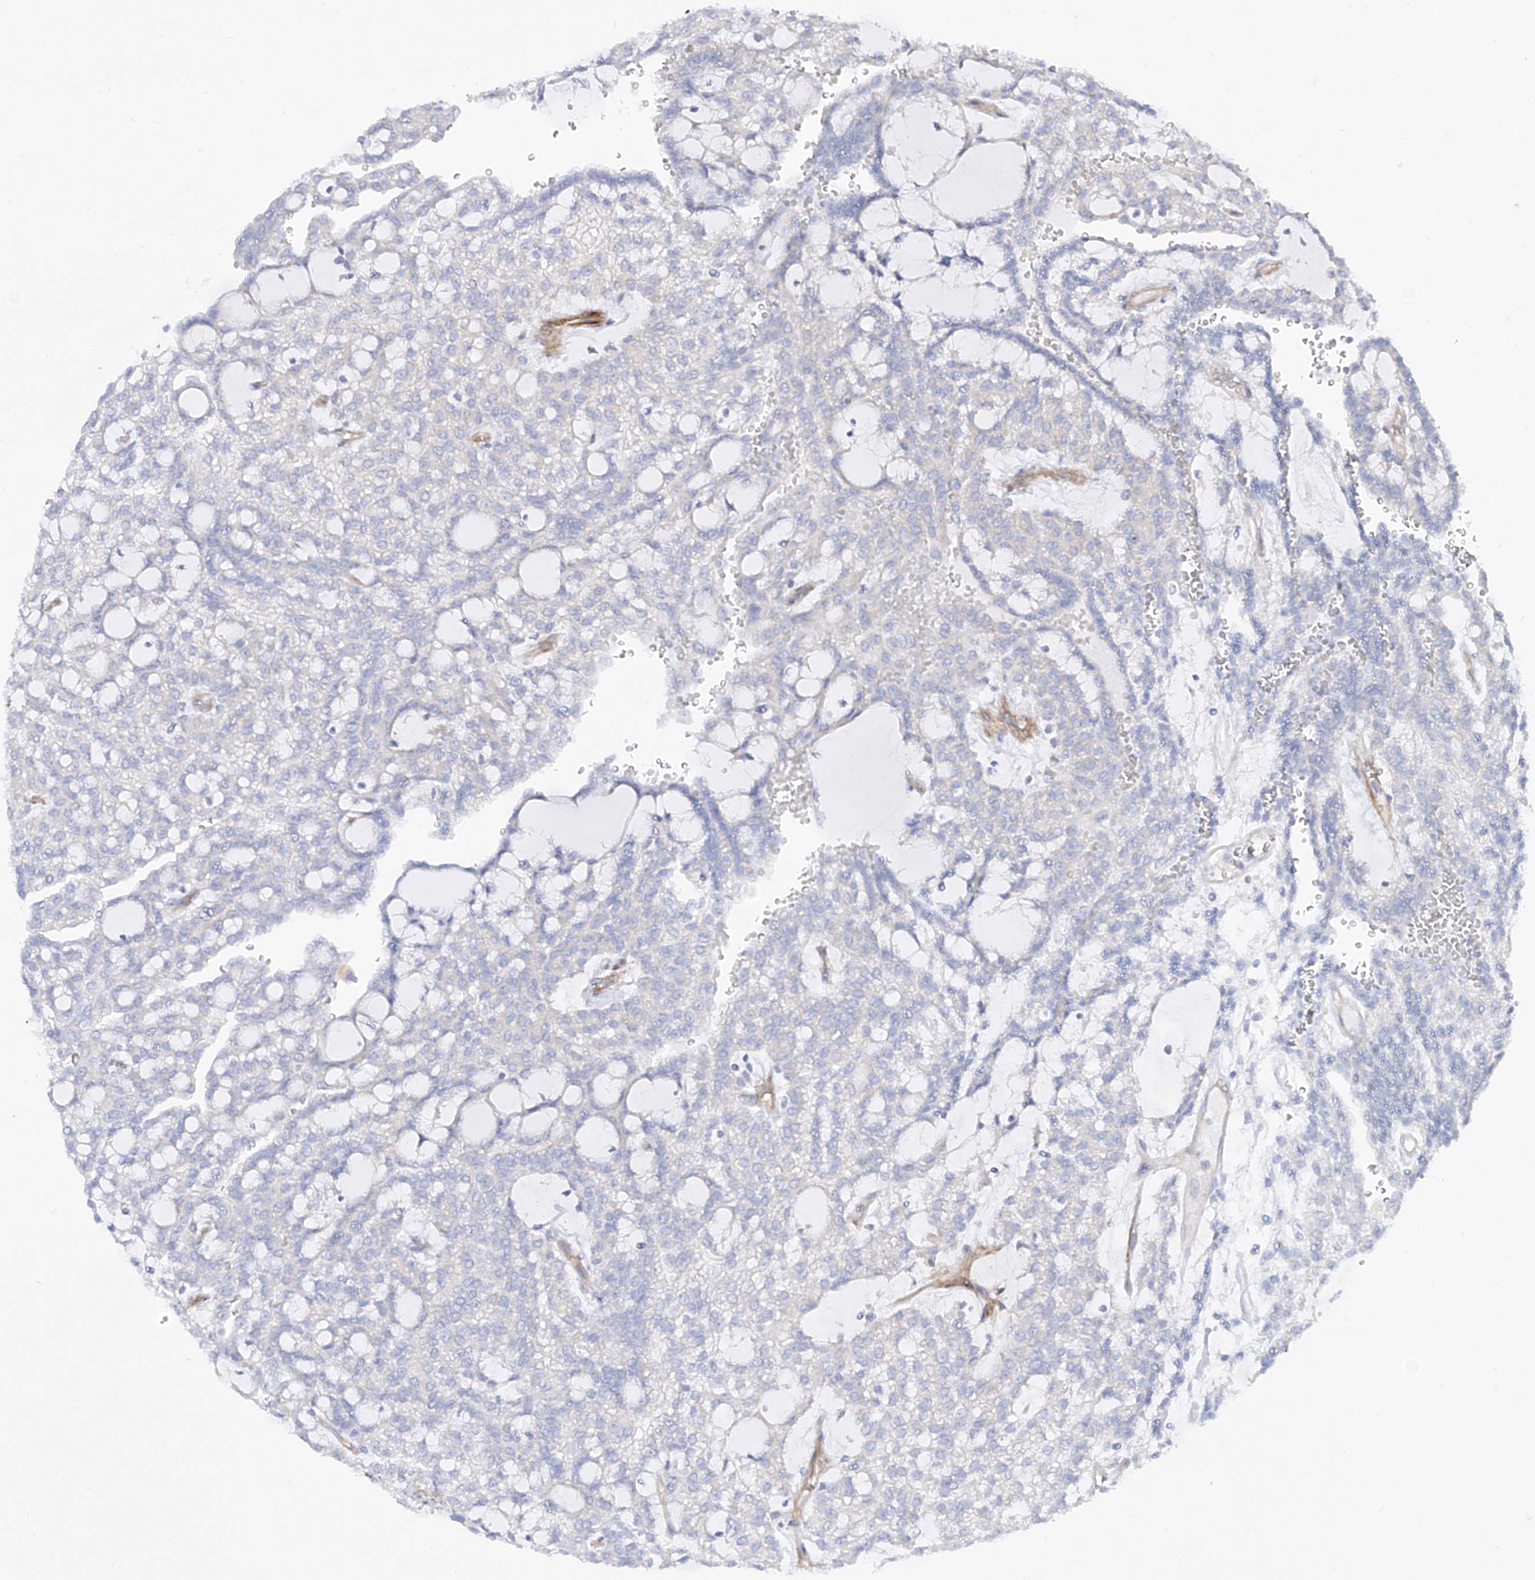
{"staining": {"intensity": "negative", "quantity": "none", "location": "none"}, "tissue": "renal cancer", "cell_type": "Tumor cells", "image_type": "cancer", "snomed": [{"axis": "morphology", "description": "Adenocarcinoma, NOS"}, {"axis": "topography", "description": "Kidney"}], "caption": "Renal cancer (adenocarcinoma) stained for a protein using immunohistochemistry reveals no staining tumor cells.", "gene": "LCA5", "patient": {"sex": "male", "age": 63}}